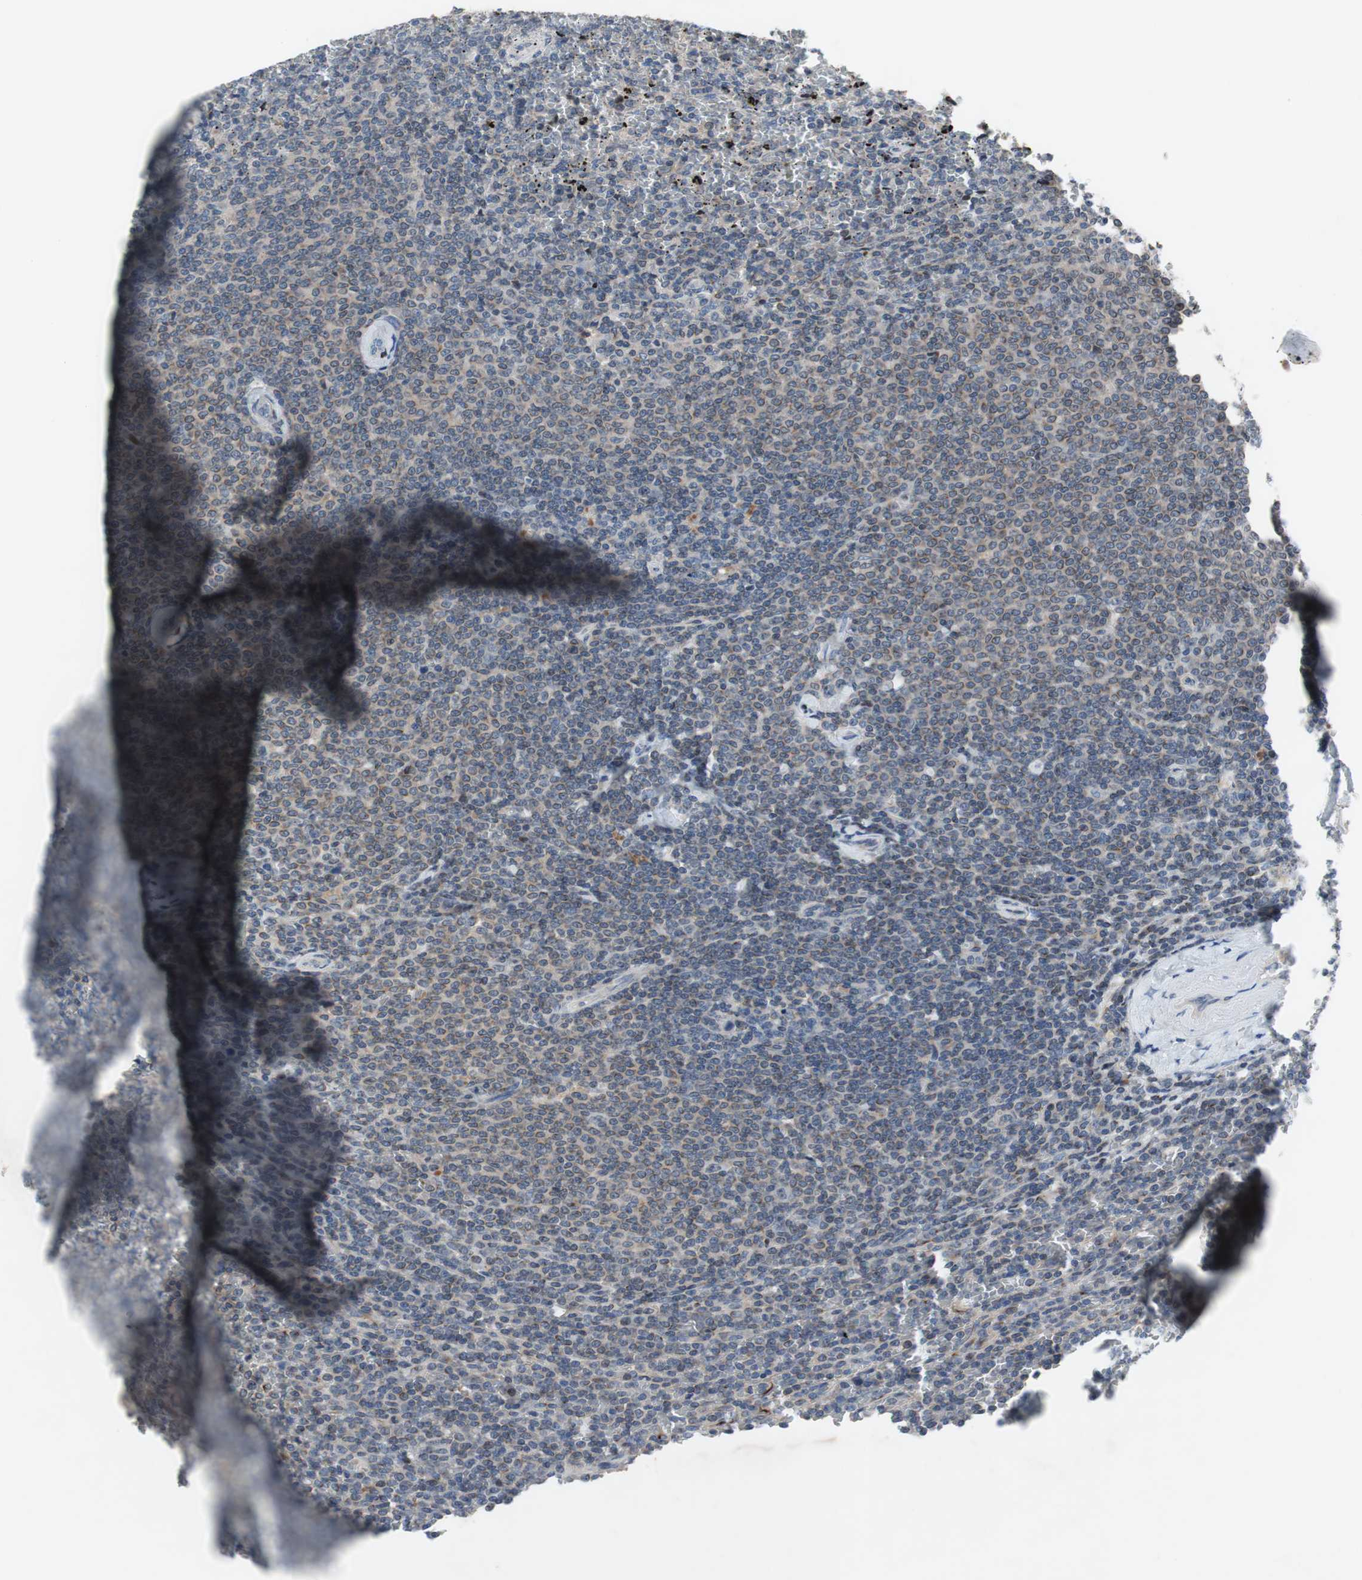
{"staining": {"intensity": "weak", "quantity": "<25%", "location": "cytoplasmic/membranous"}, "tissue": "lymphoma", "cell_type": "Tumor cells", "image_type": "cancer", "snomed": [{"axis": "morphology", "description": "Malignant lymphoma, non-Hodgkin's type, Low grade"}, {"axis": "topography", "description": "Spleen"}], "caption": "High power microscopy histopathology image of an immunohistochemistry (IHC) histopathology image of lymphoma, revealing no significant staining in tumor cells.", "gene": "MUTYH", "patient": {"sex": "female", "age": 77}}